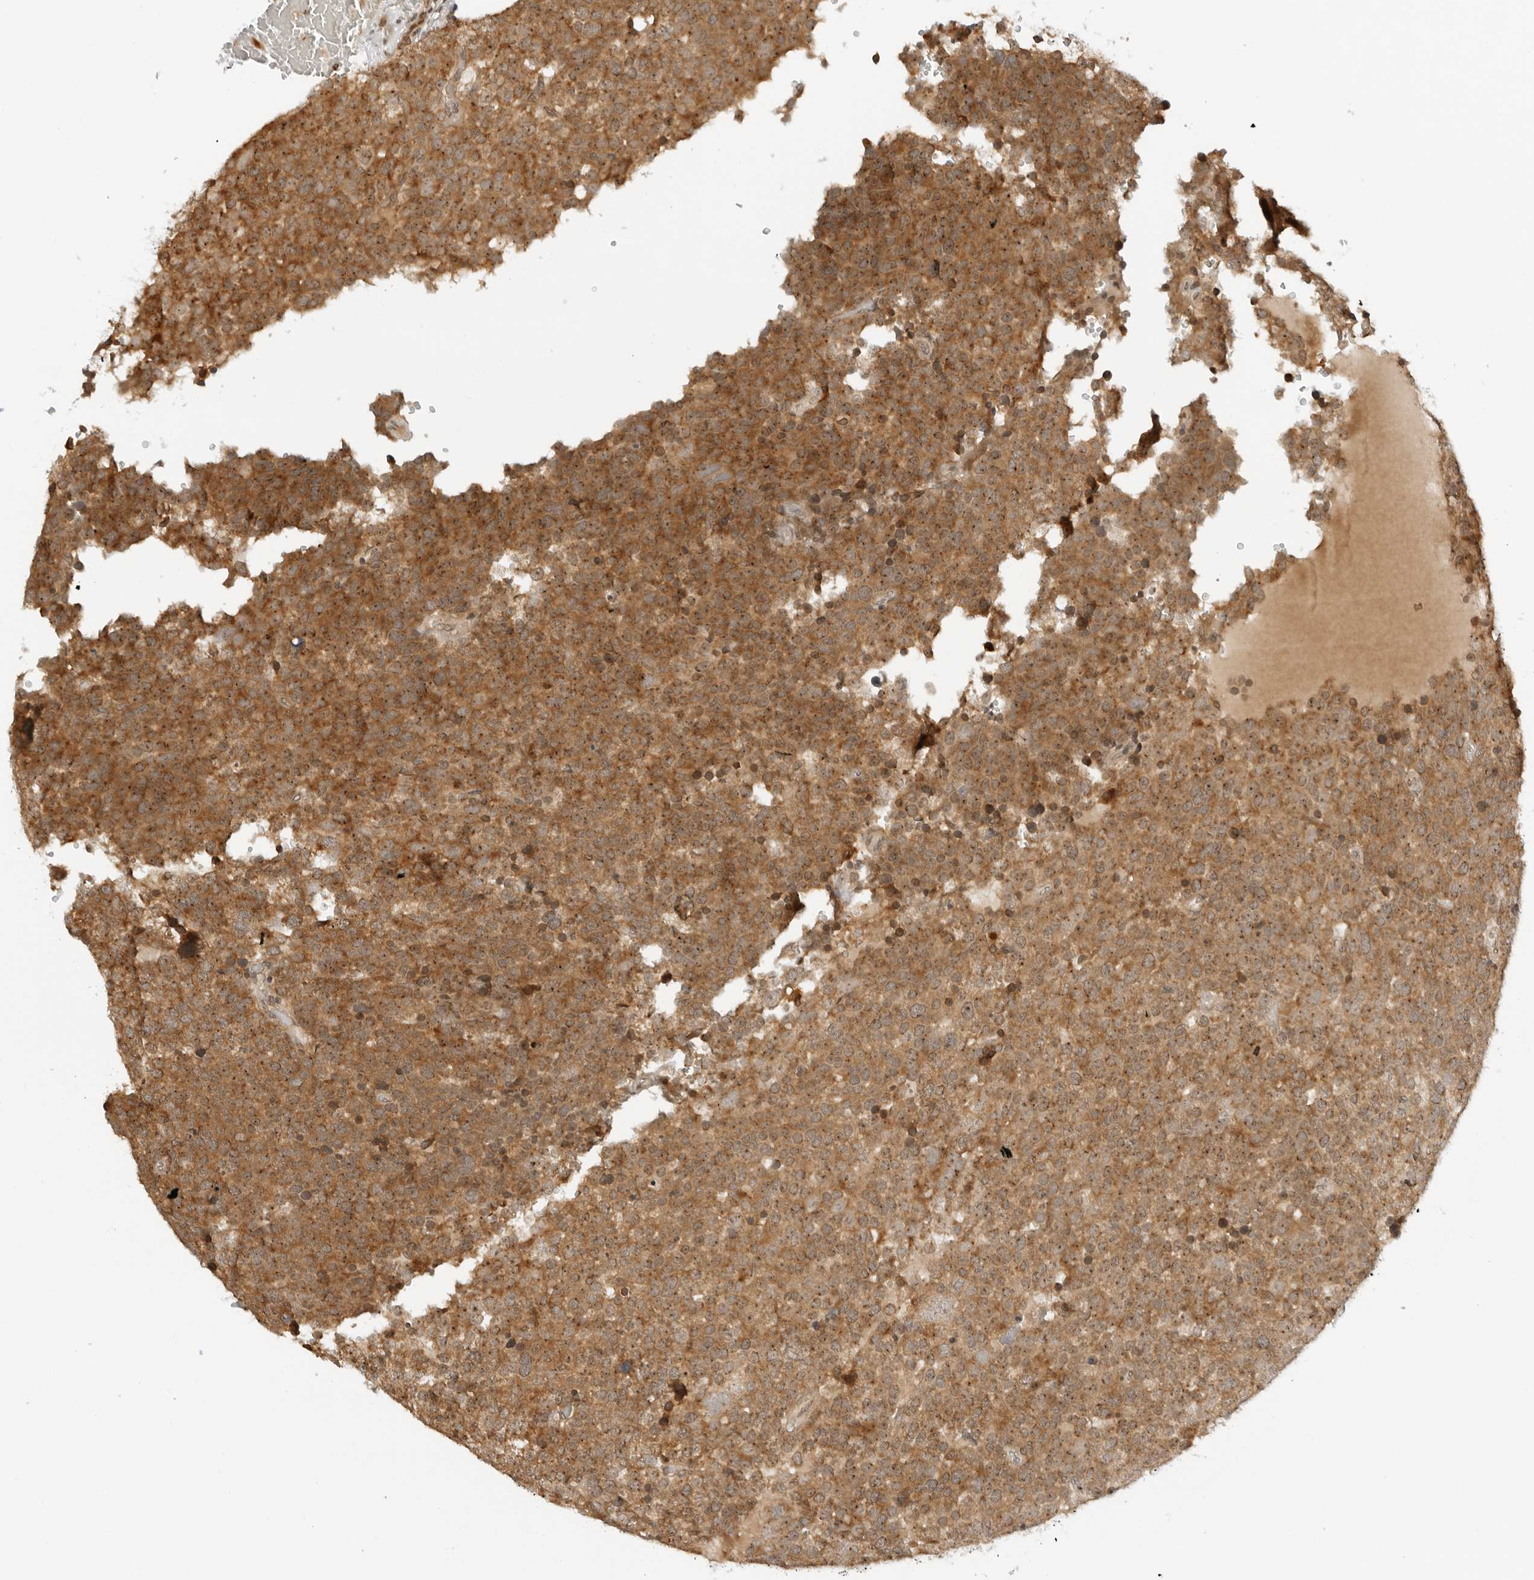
{"staining": {"intensity": "moderate", "quantity": ">75%", "location": "cytoplasmic/membranous"}, "tissue": "testis cancer", "cell_type": "Tumor cells", "image_type": "cancer", "snomed": [{"axis": "morphology", "description": "Seminoma, NOS"}, {"axis": "topography", "description": "Testis"}], "caption": "Protein analysis of testis cancer (seminoma) tissue displays moderate cytoplasmic/membranous positivity in about >75% of tumor cells.", "gene": "RC3H1", "patient": {"sex": "male", "age": 71}}